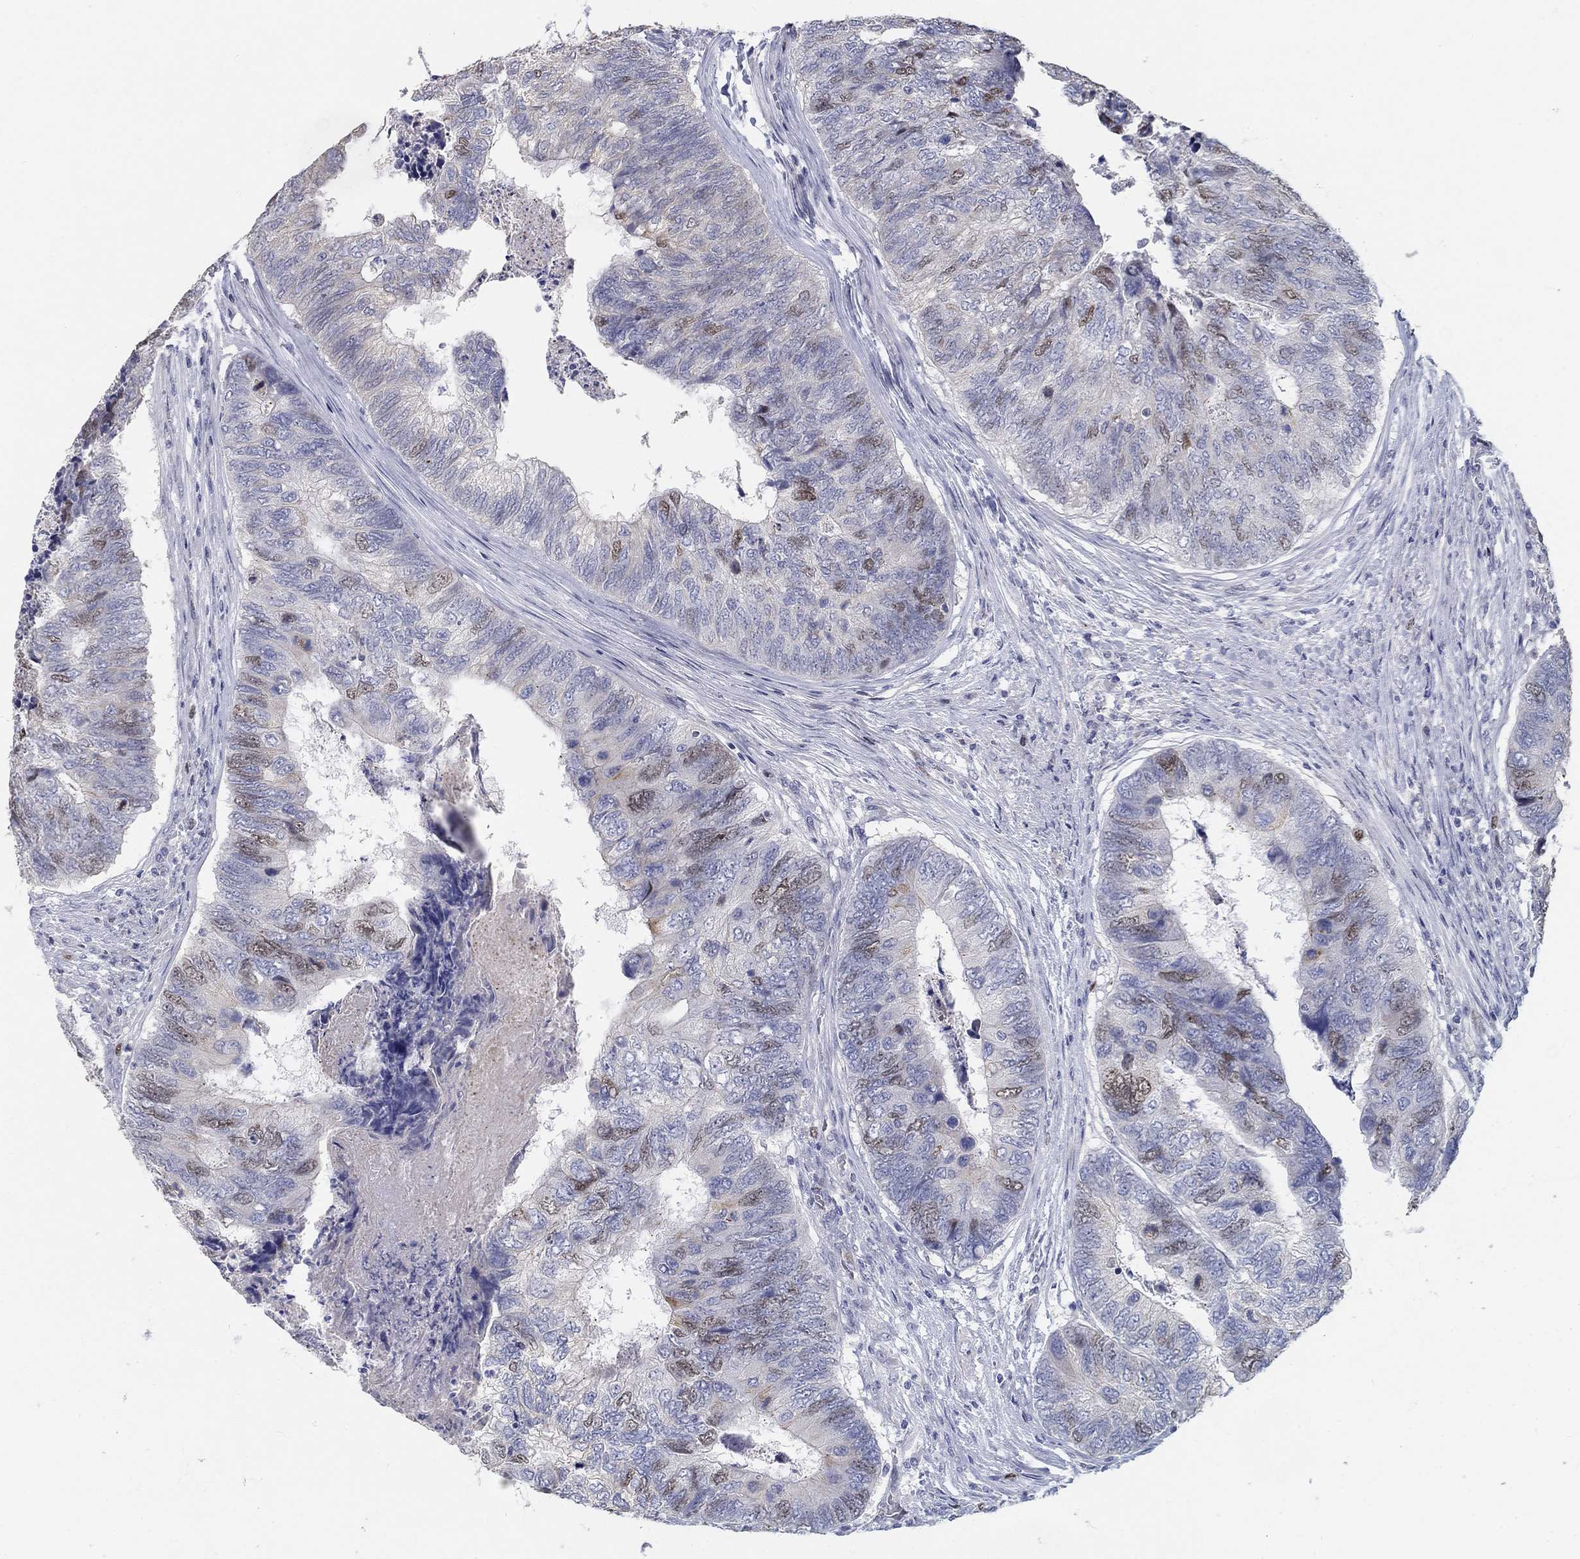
{"staining": {"intensity": "weak", "quantity": "25%-75%", "location": "nuclear"}, "tissue": "colorectal cancer", "cell_type": "Tumor cells", "image_type": "cancer", "snomed": [{"axis": "morphology", "description": "Adenocarcinoma, NOS"}, {"axis": "topography", "description": "Colon"}], "caption": "The micrograph shows immunohistochemical staining of adenocarcinoma (colorectal). There is weak nuclear expression is appreciated in approximately 25%-75% of tumor cells.", "gene": "PRC1", "patient": {"sex": "female", "age": 67}}